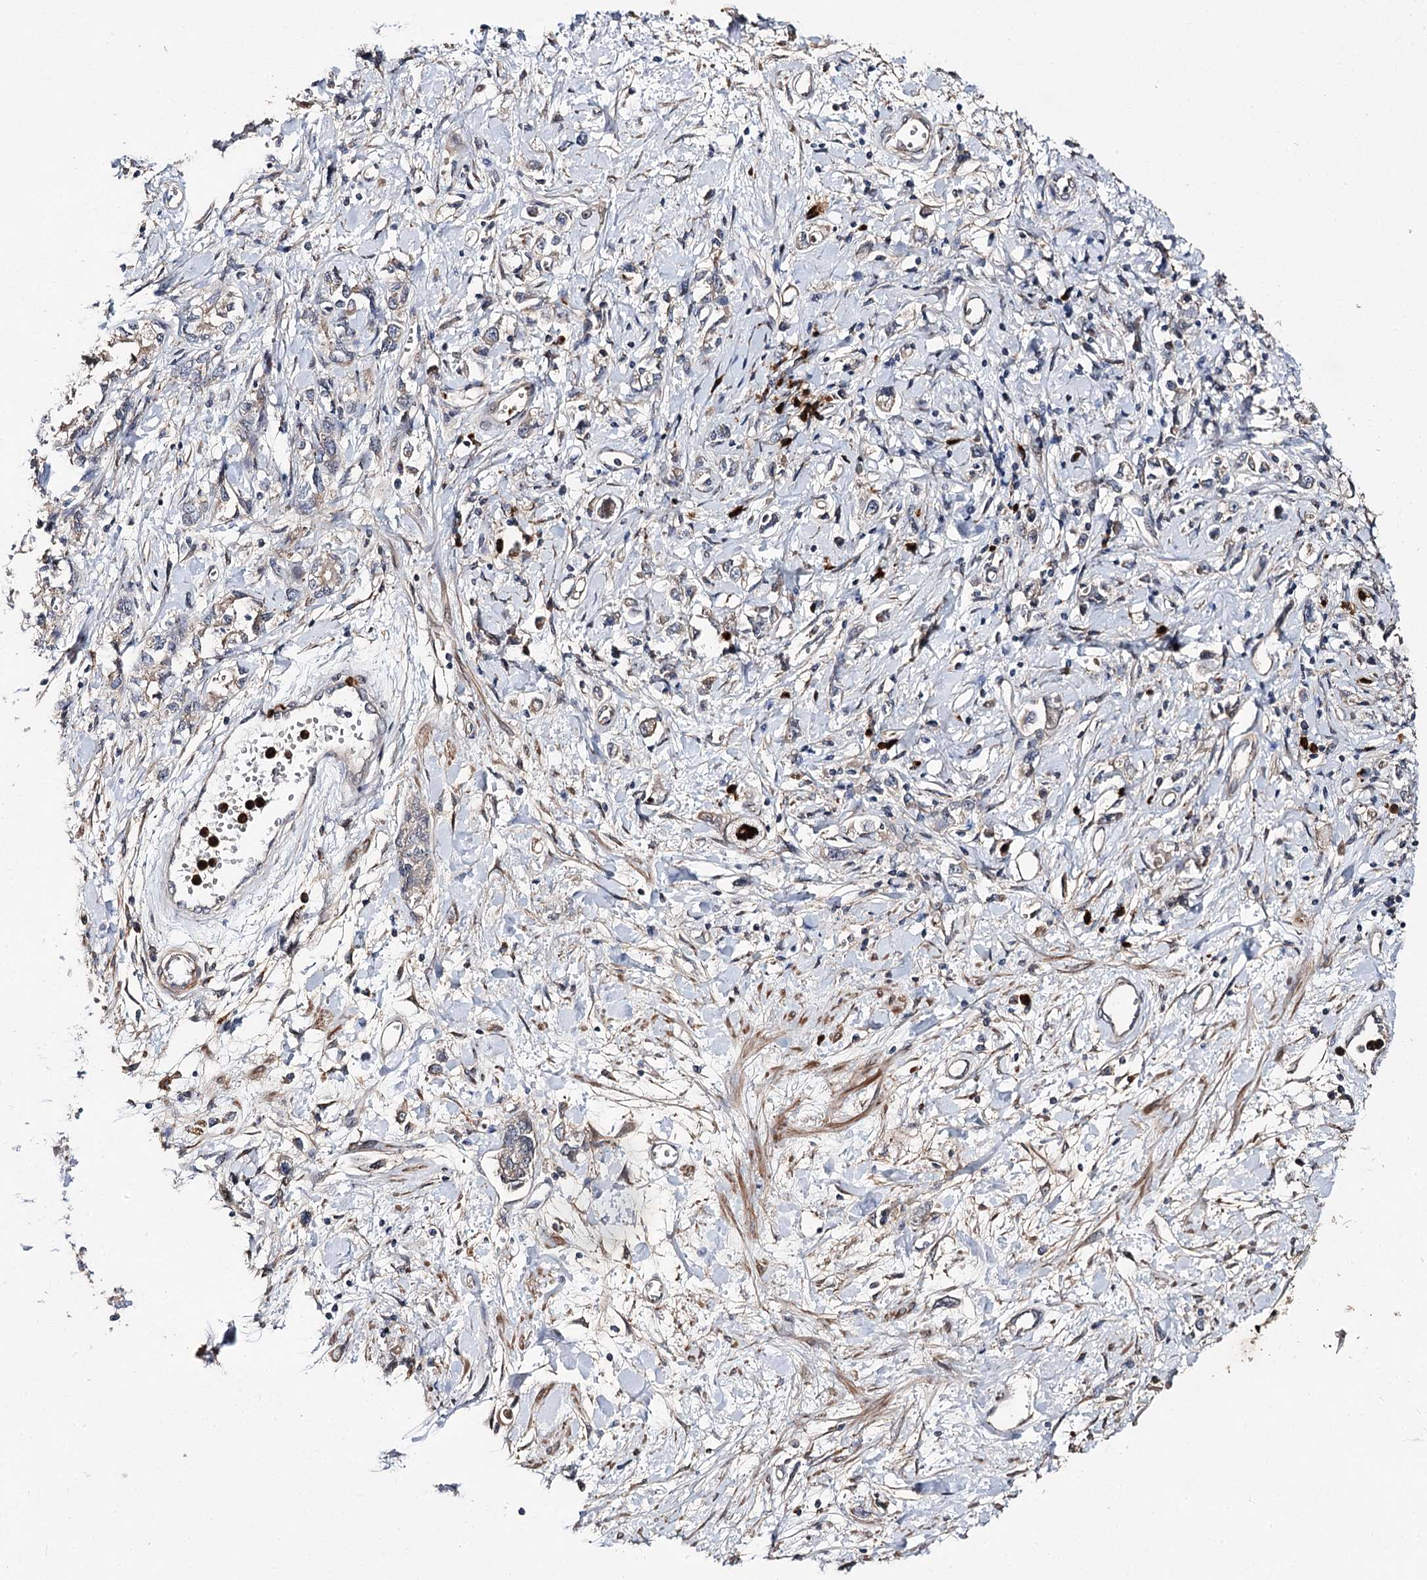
{"staining": {"intensity": "negative", "quantity": "none", "location": "none"}, "tissue": "stomach cancer", "cell_type": "Tumor cells", "image_type": "cancer", "snomed": [{"axis": "morphology", "description": "Adenocarcinoma, NOS"}, {"axis": "topography", "description": "Stomach"}], "caption": "DAB (3,3'-diaminobenzidine) immunohistochemical staining of human stomach cancer shows no significant expression in tumor cells.", "gene": "MINDY3", "patient": {"sex": "female", "age": 76}}